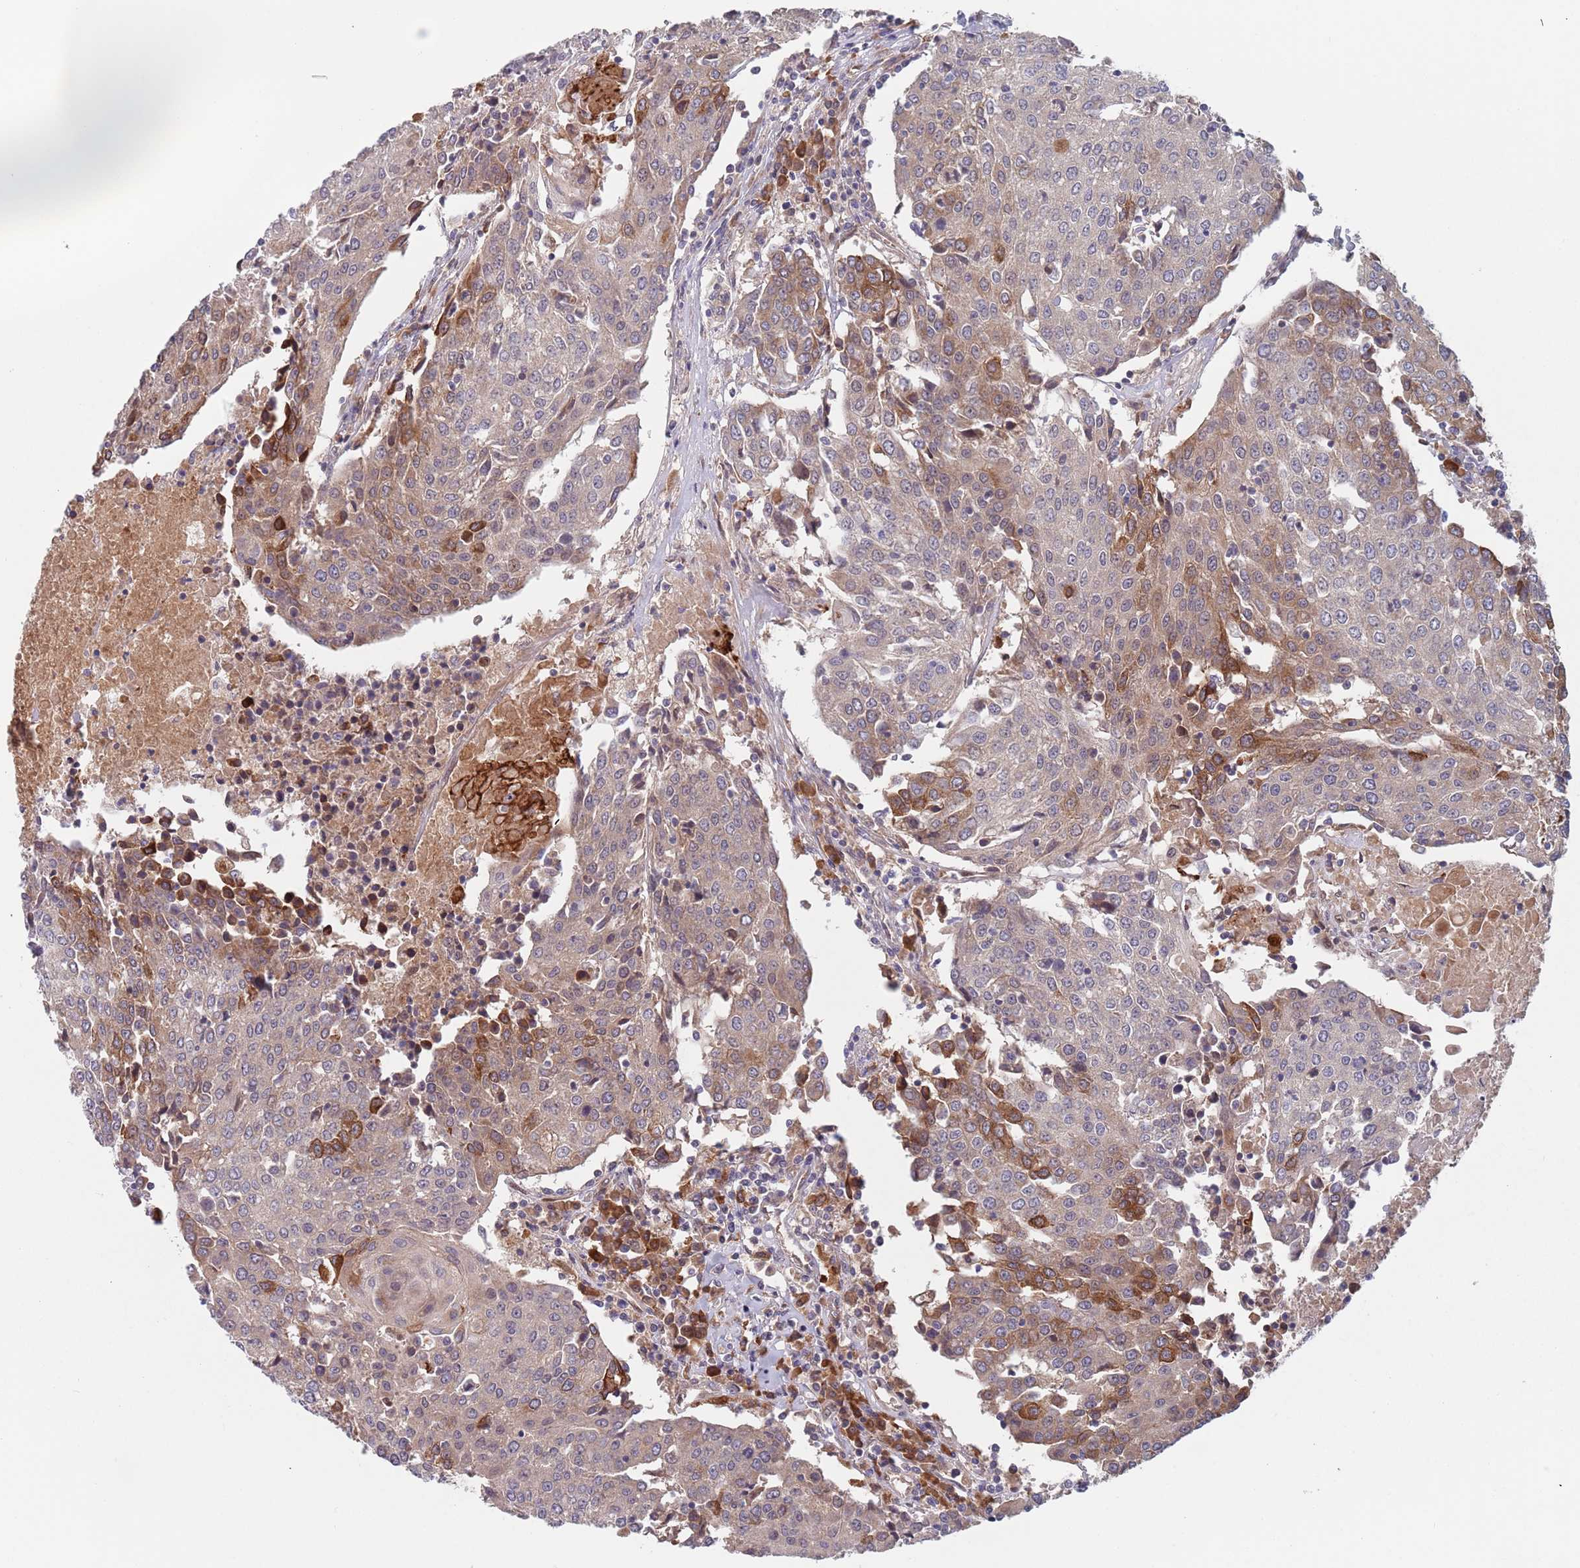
{"staining": {"intensity": "moderate", "quantity": "25%-75%", "location": "cytoplasmic/membranous"}, "tissue": "urothelial cancer", "cell_type": "Tumor cells", "image_type": "cancer", "snomed": [{"axis": "morphology", "description": "Urothelial carcinoma, High grade"}, {"axis": "topography", "description": "Urinary bladder"}], "caption": "Immunohistochemistry (DAB (3,3'-diaminobenzidine)) staining of urothelial carcinoma (high-grade) displays moderate cytoplasmic/membranous protein expression in approximately 25%-75% of tumor cells.", "gene": "ZNF140", "patient": {"sex": "female", "age": 85}}